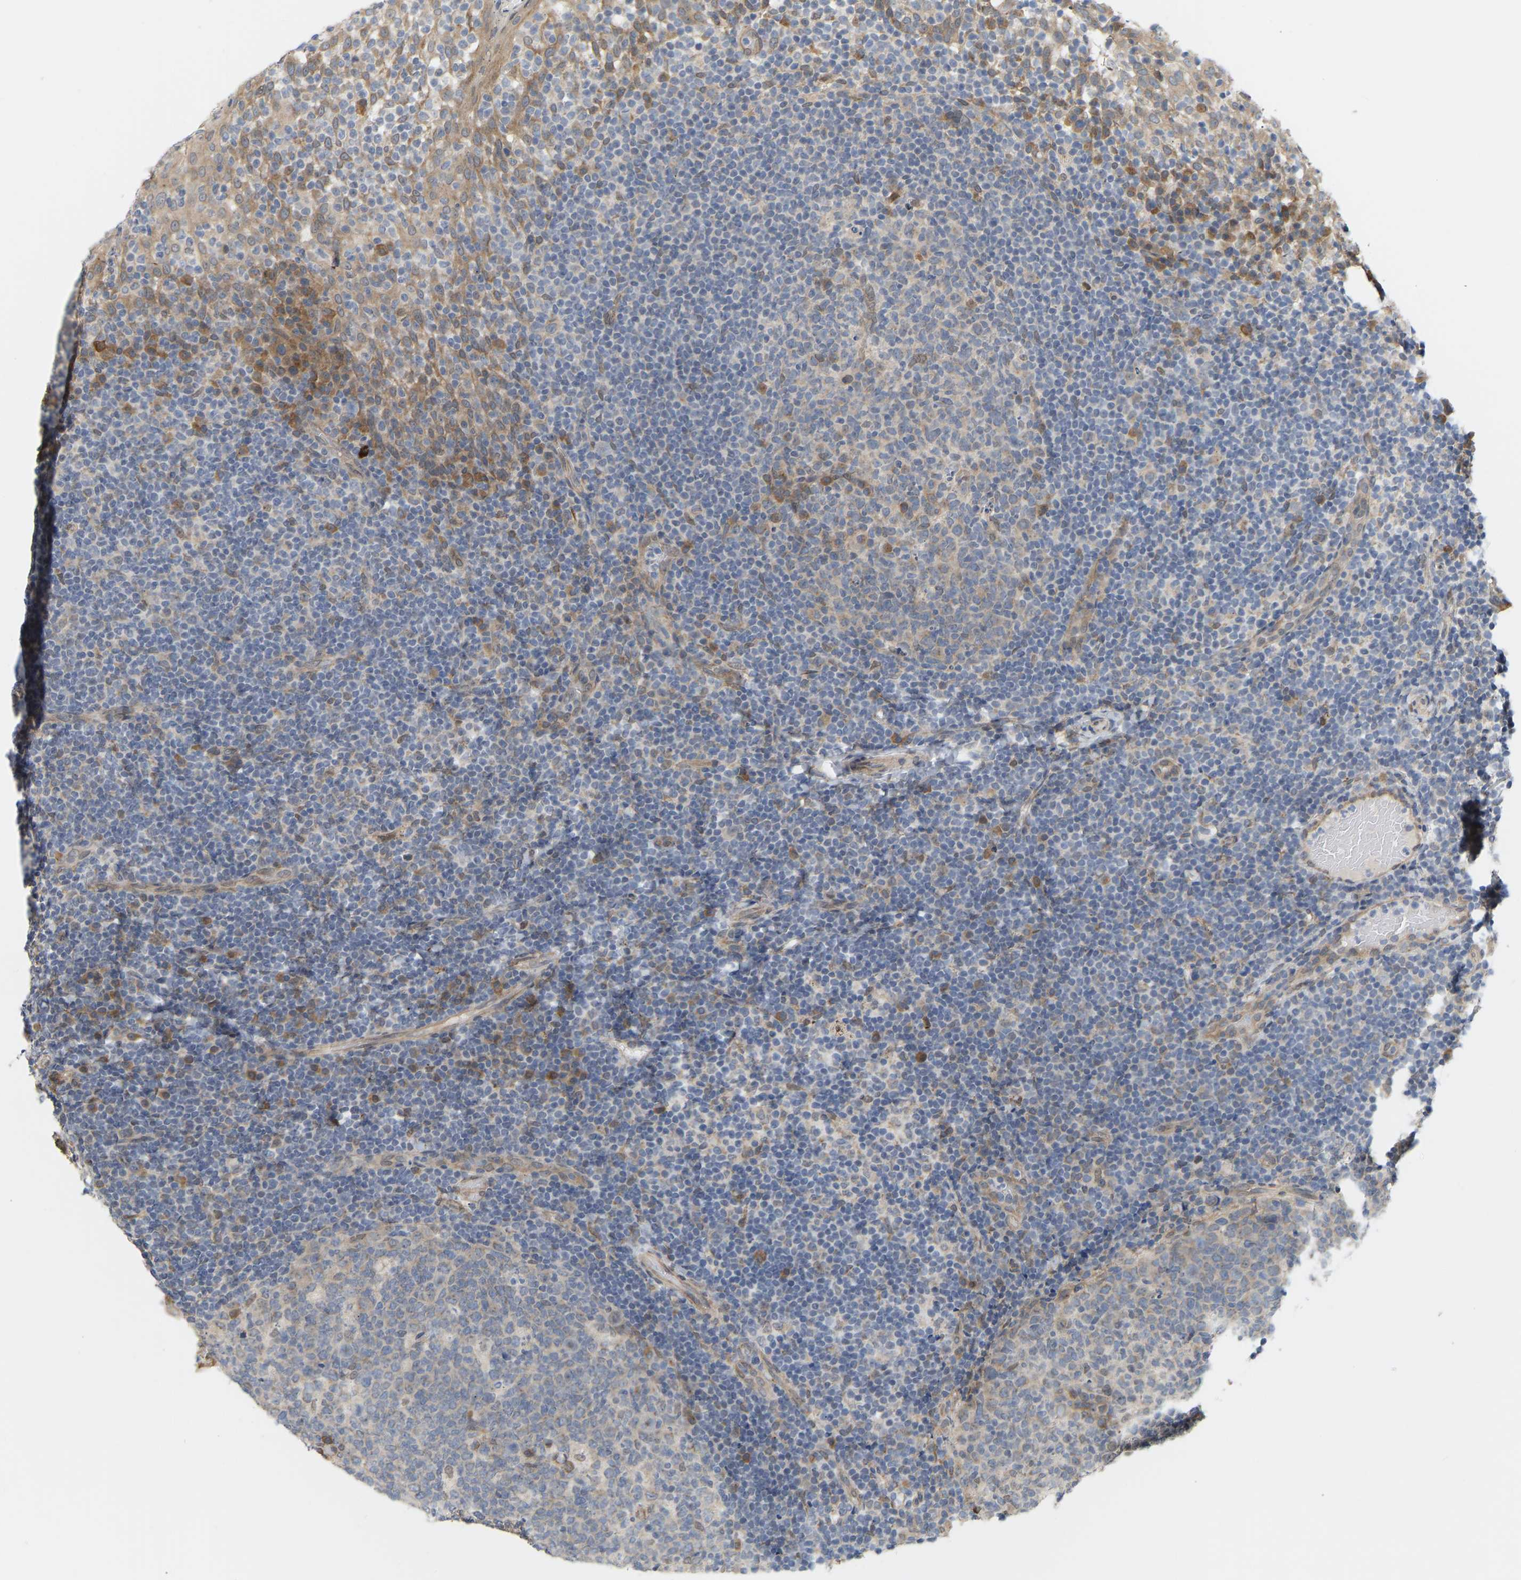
{"staining": {"intensity": "weak", "quantity": "<25%", "location": "cytoplasmic/membranous"}, "tissue": "tonsil", "cell_type": "Germinal center cells", "image_type": "normal", "snomed": [{"axis": "morphology", "description": "Normal tissue, NOS"}, {"axis": "topography", "description": "Tonsil"}], "caption": "Micrograph shows no protein positivity in germinal center cells of benign tonsil.", "gene": "BEND3", "patient": {"sex": "female", "age": 19}}